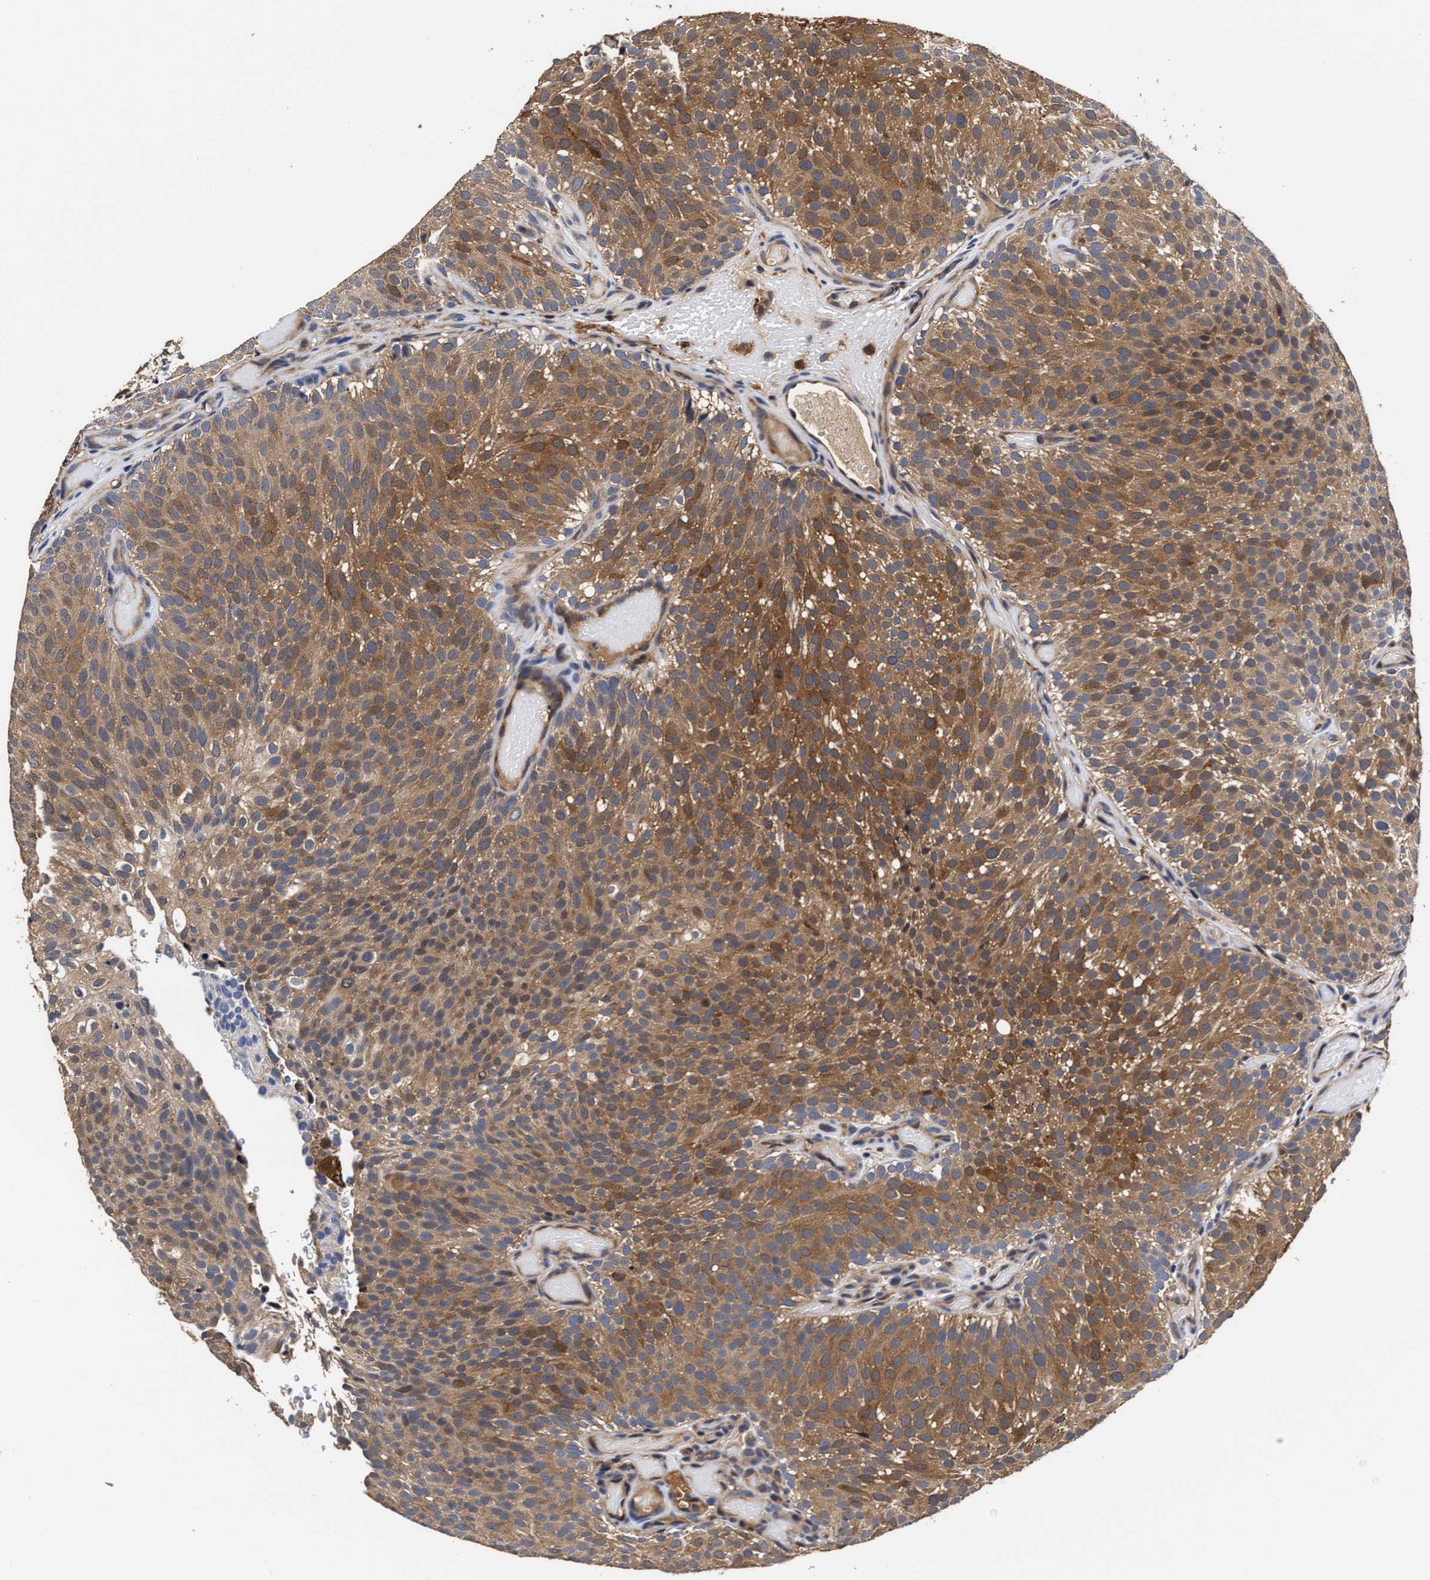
{"staining": {"intensity": "moderate", "quantity": ">75%", "location": "cytoplasmic/membranous"}, "tissue": "urothelial cancer", "cell_type": "Tumor cells", "image_type": "cancer", "snomed": [{"axis": "morphology", "description": "Urothelial carcinoma, Low grade"}, {"axis": "topography", "description": "Urinary bladder"}], "caption": "A brown stain shows moderate cytoplasmic/membranous expression of a protein in urothelial cancer tumor cells.", "gene": "SOCS5", "patient": {"sex": "male", "age": 78}}